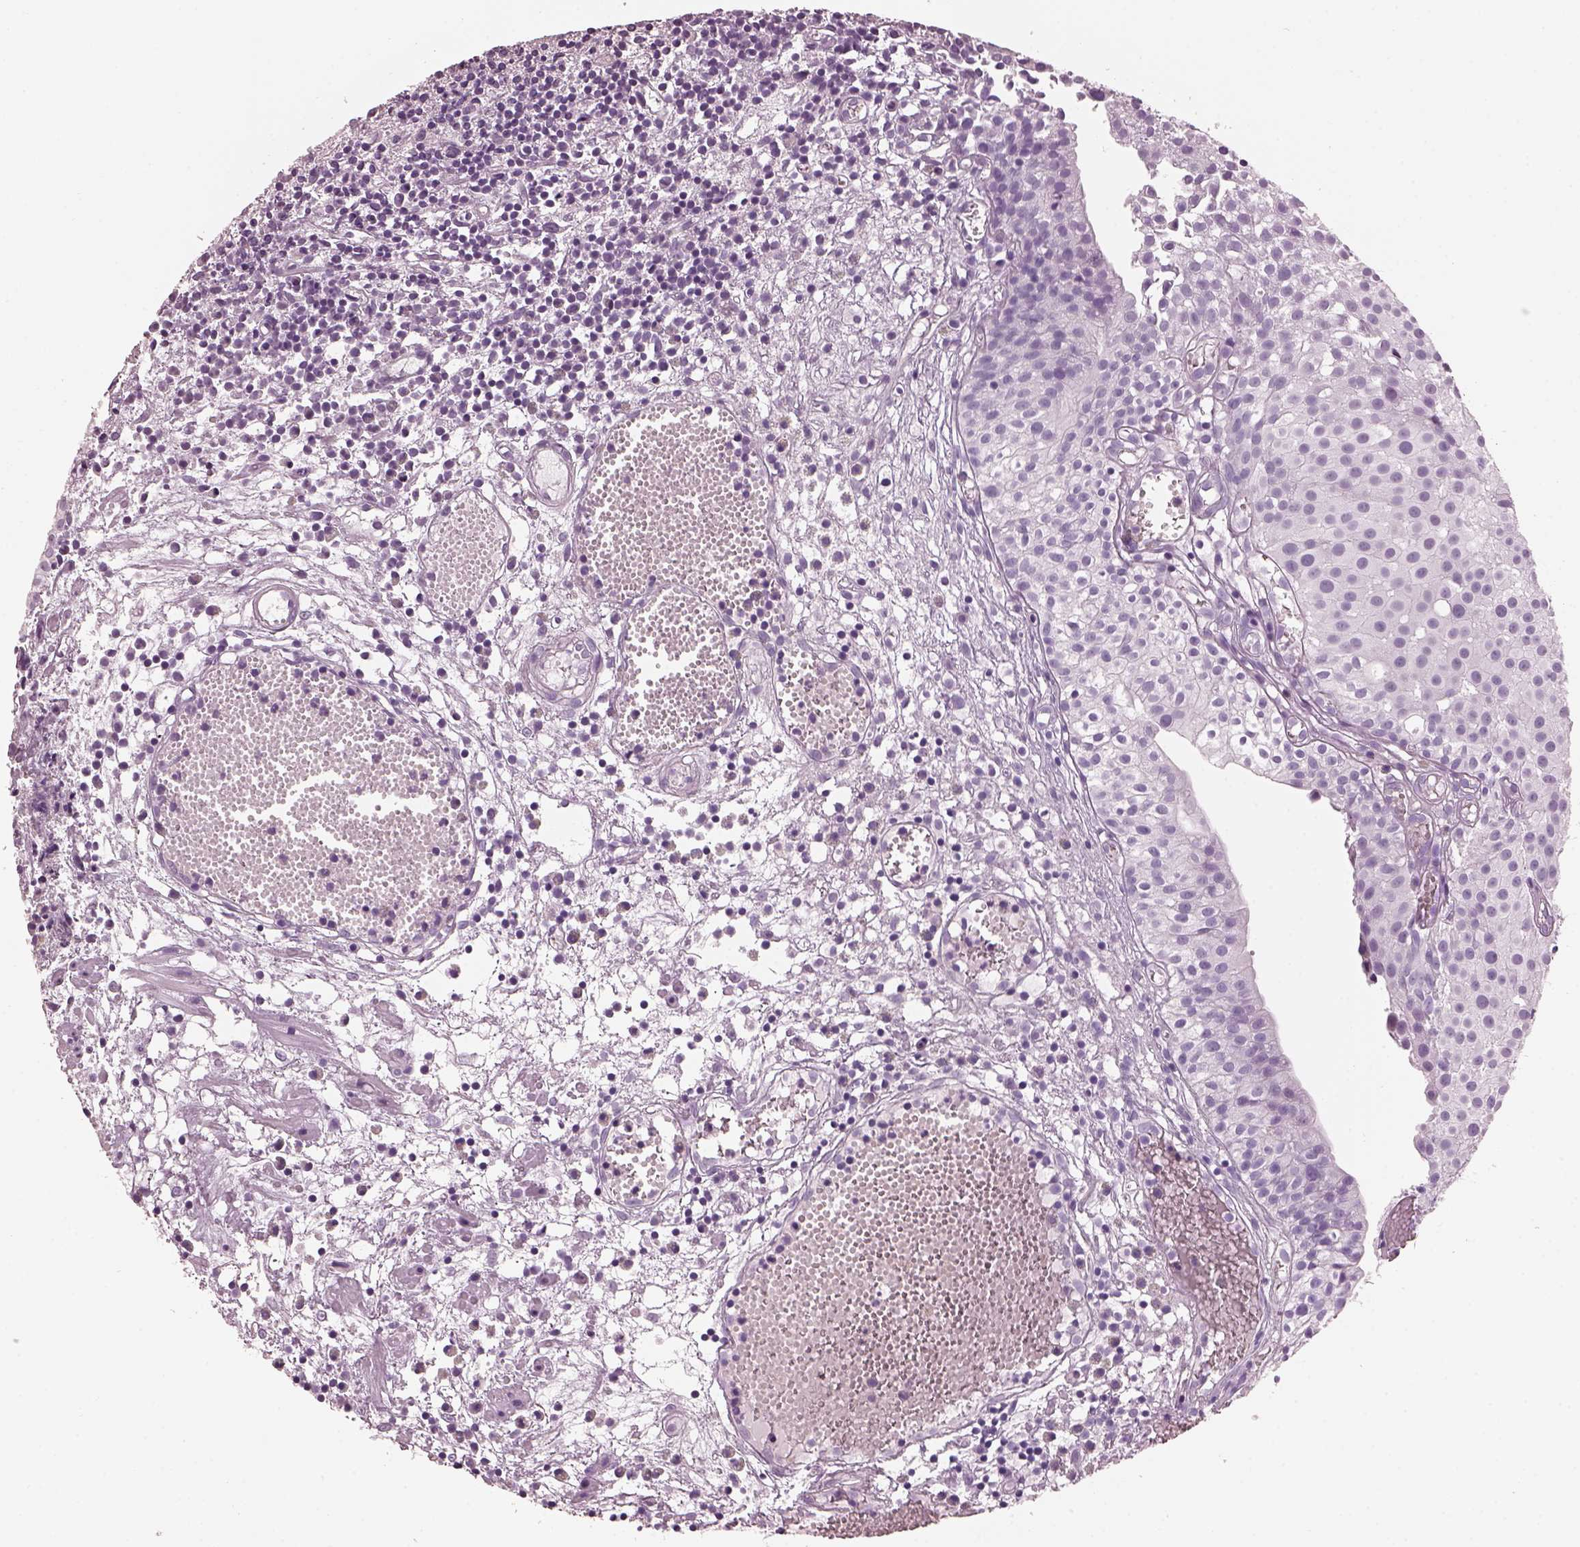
{"staining": {"intensity": "negative", "quantity": "none", "location": "none"}, "tissue": "urothelial cancer", "cell_type": "Tumor cells", "image_type": "cancer", "snomed": [{"axis": "morphology", "description": "Urothelial carcinoma, Low grade"}, {"axis": "topography", "description": "Urinary bladder"}], "caption": "Immunohistochemistry photomicrograph of neoplastic tissue: human urothelial carcinoma (low-grade) stained with DAB reveals no significant protein positivity in tumor cells. The staining is performed using DAB (3,3'-diaminobenzidine) brown chromogen with nuclei counter-stained in using hematoxylin.", "gene": "HYDIN", "patient": {"sex": "male", "age": 79}}